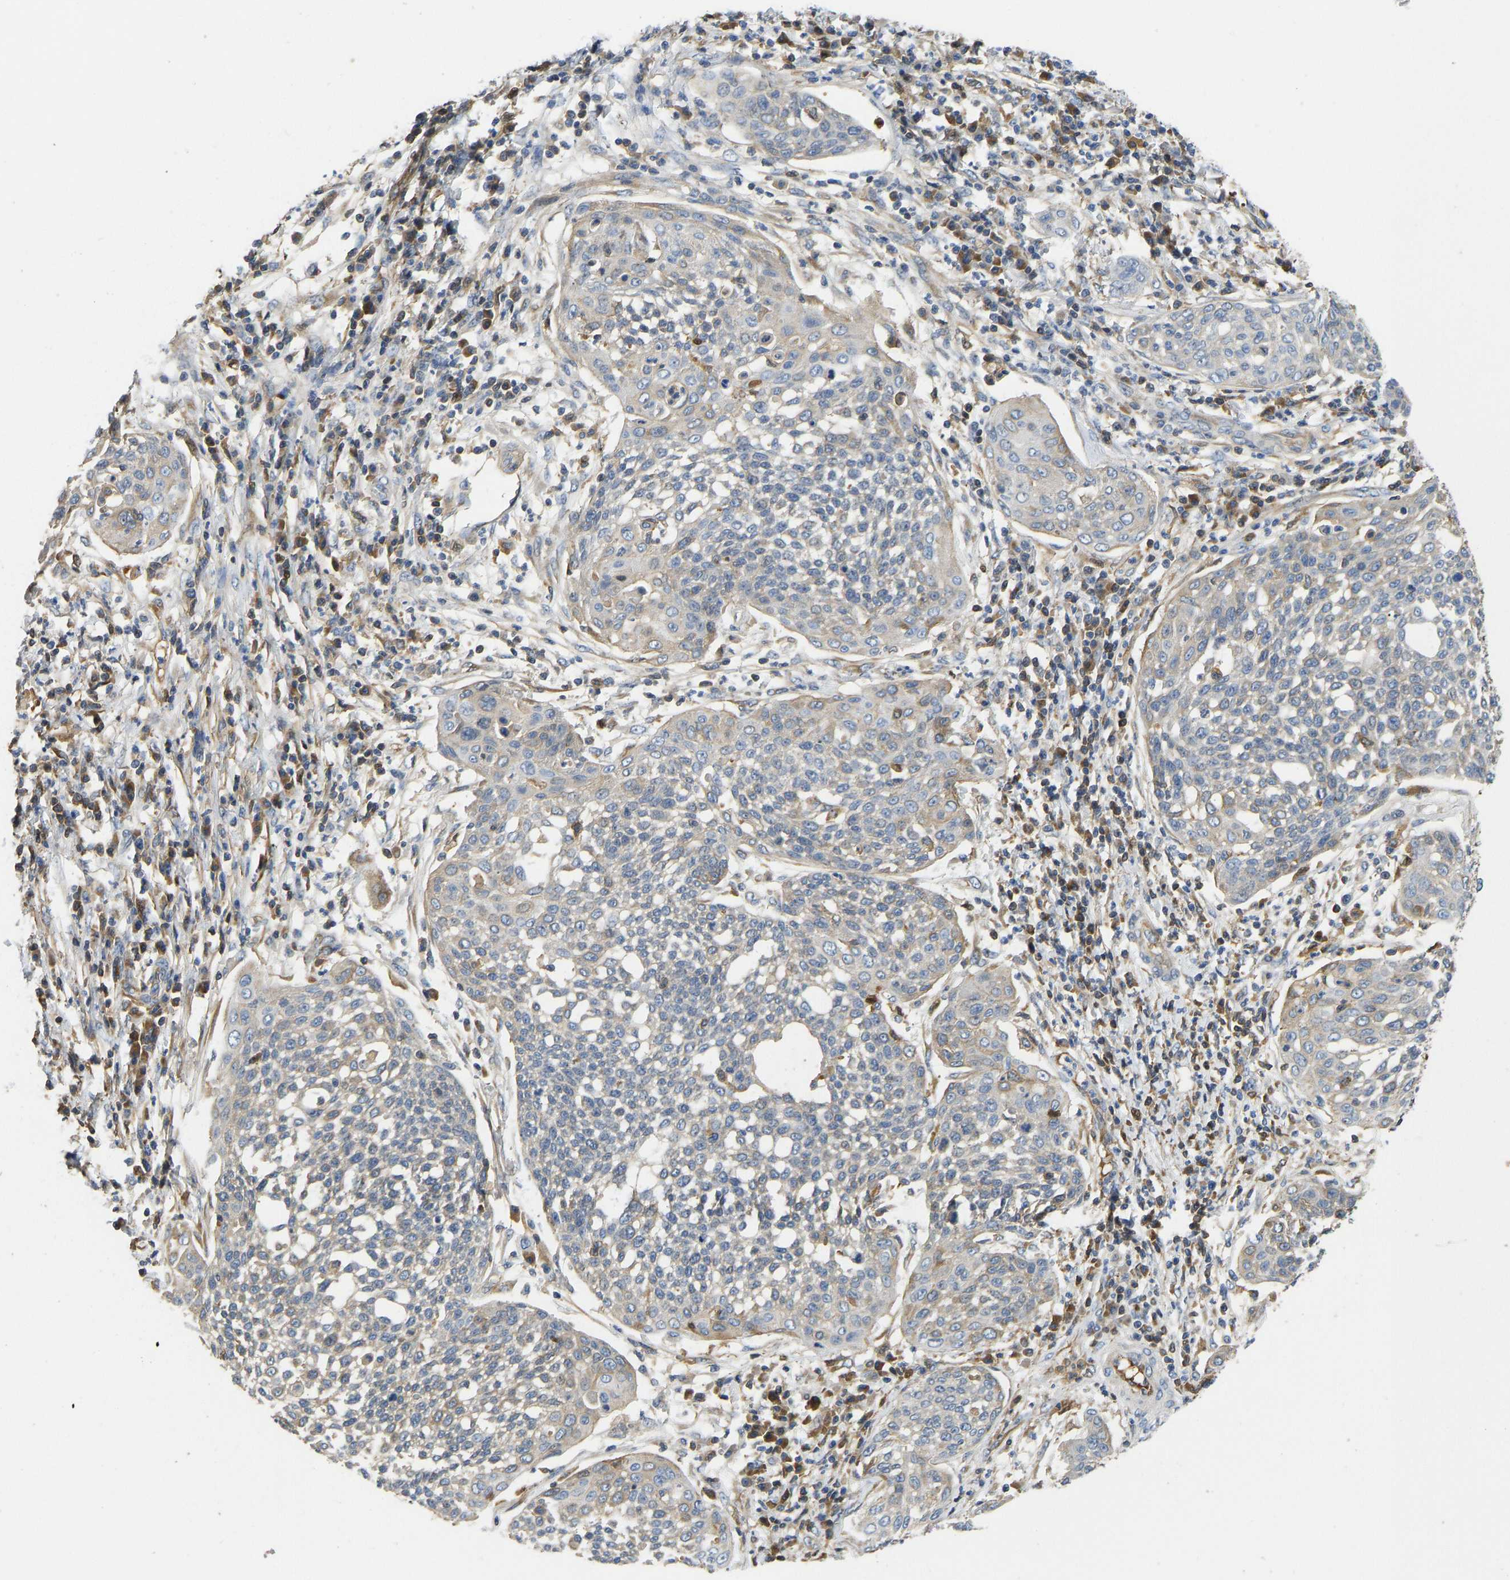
{"staining": {"intensity": "weak", "quantity": "<25%", "location": "cytoplasmic/membranous"}, "tissue": "cervical cancer", "cell_type": "Tumor cells", "image_type": "cancer", "snomed": [{"axis": "morphology", "description": "Squamous cell carcinoma, NOS"}, {"axis": "topography", "description": "Cervix"}], "caption": "There is no significant expression in tumor cells of cervical squamous cell carcinoma.", "gene": "VCPKMT", "patient": {"sex": "female", "age": 34}}